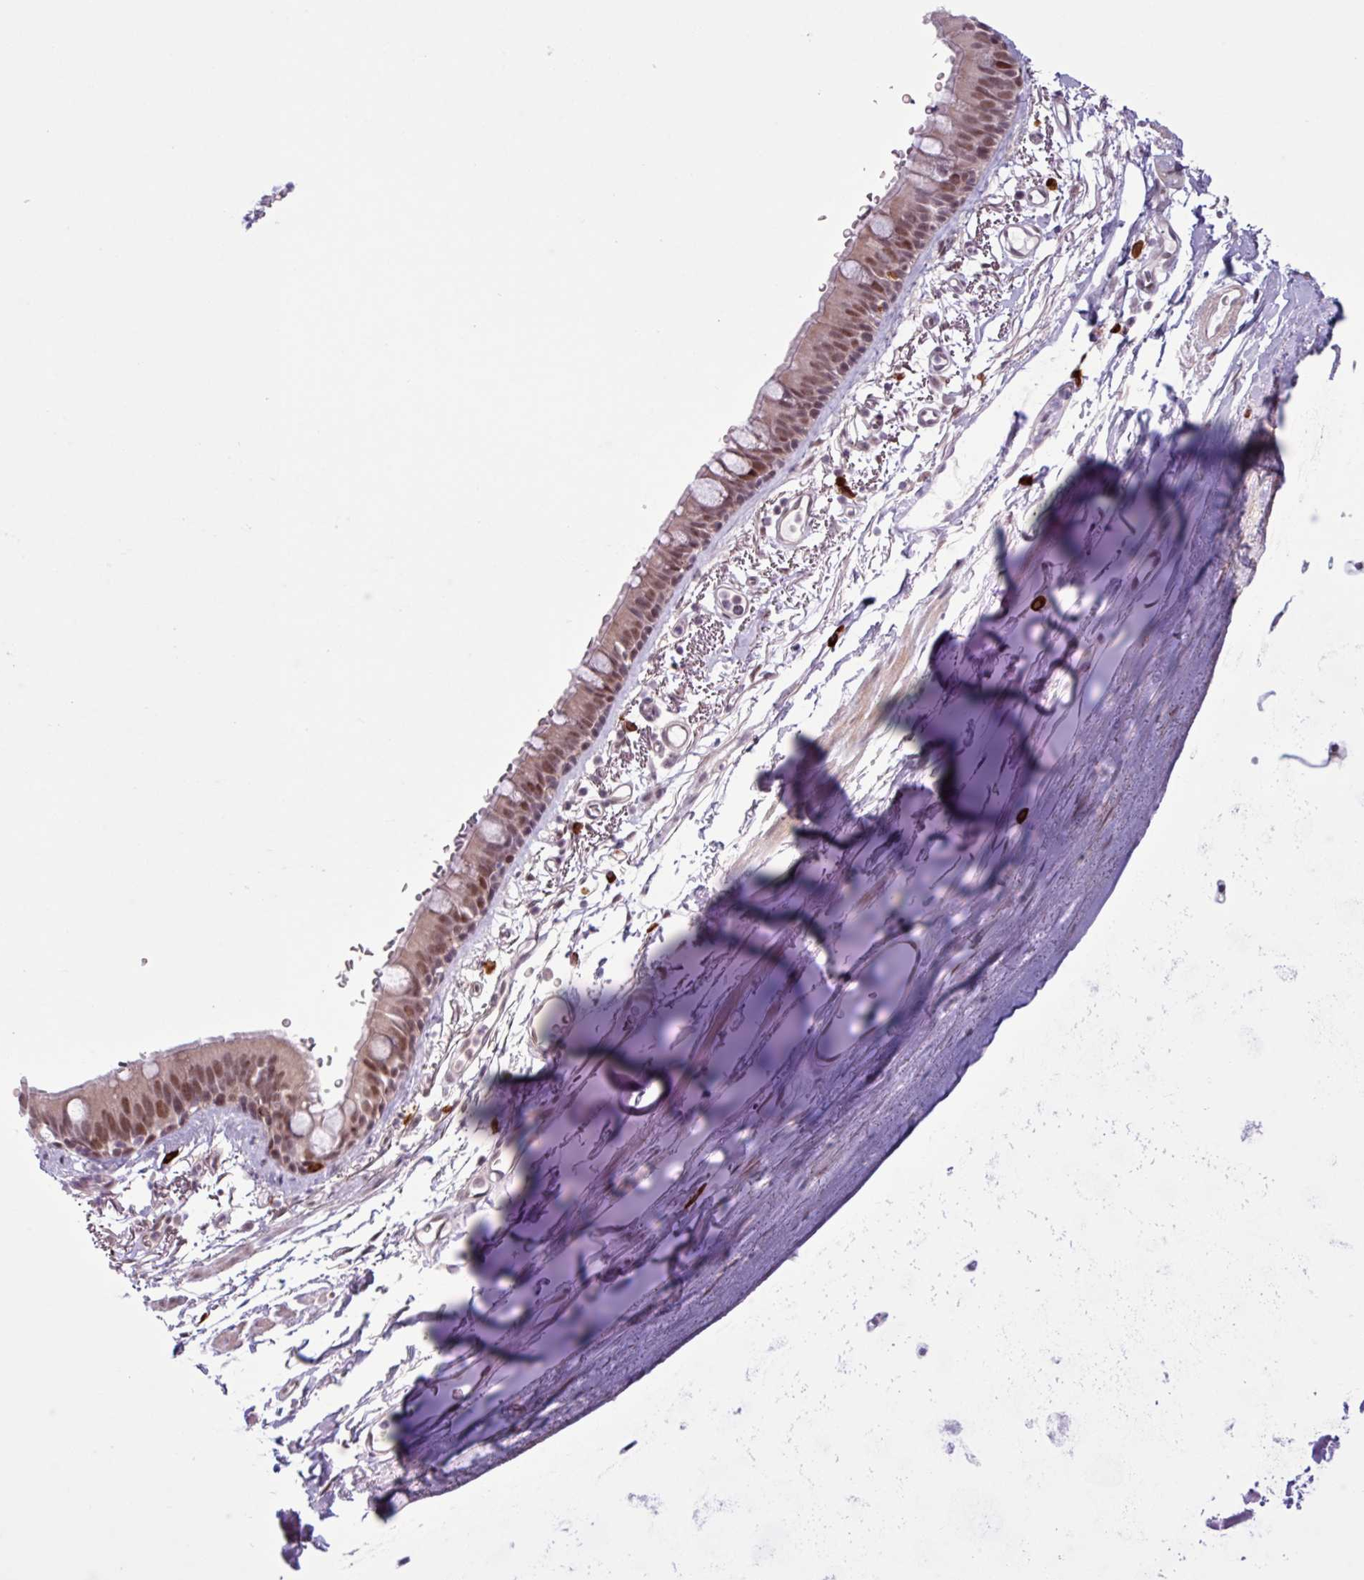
{"staining": {"intensity": "moderate", "quantity": ">75%", "location": "nuclear"}, "tissue": "bronchus", "cell_type": "Respiratory epithelial cells", "image_type": "normal", "snomed": [{"axis": "morphology", "description": "Normal tissue, NOS"}, {"axis": "topography", "description": "Bronchus"}], "caption": "Respiratory epithelial cells demonstrate medium levels of moderate nuclear expression in about >75% of cells in normal bronchus.", "gene": "NOTCH2", "patient": {"sex": "male", "age": 67}}